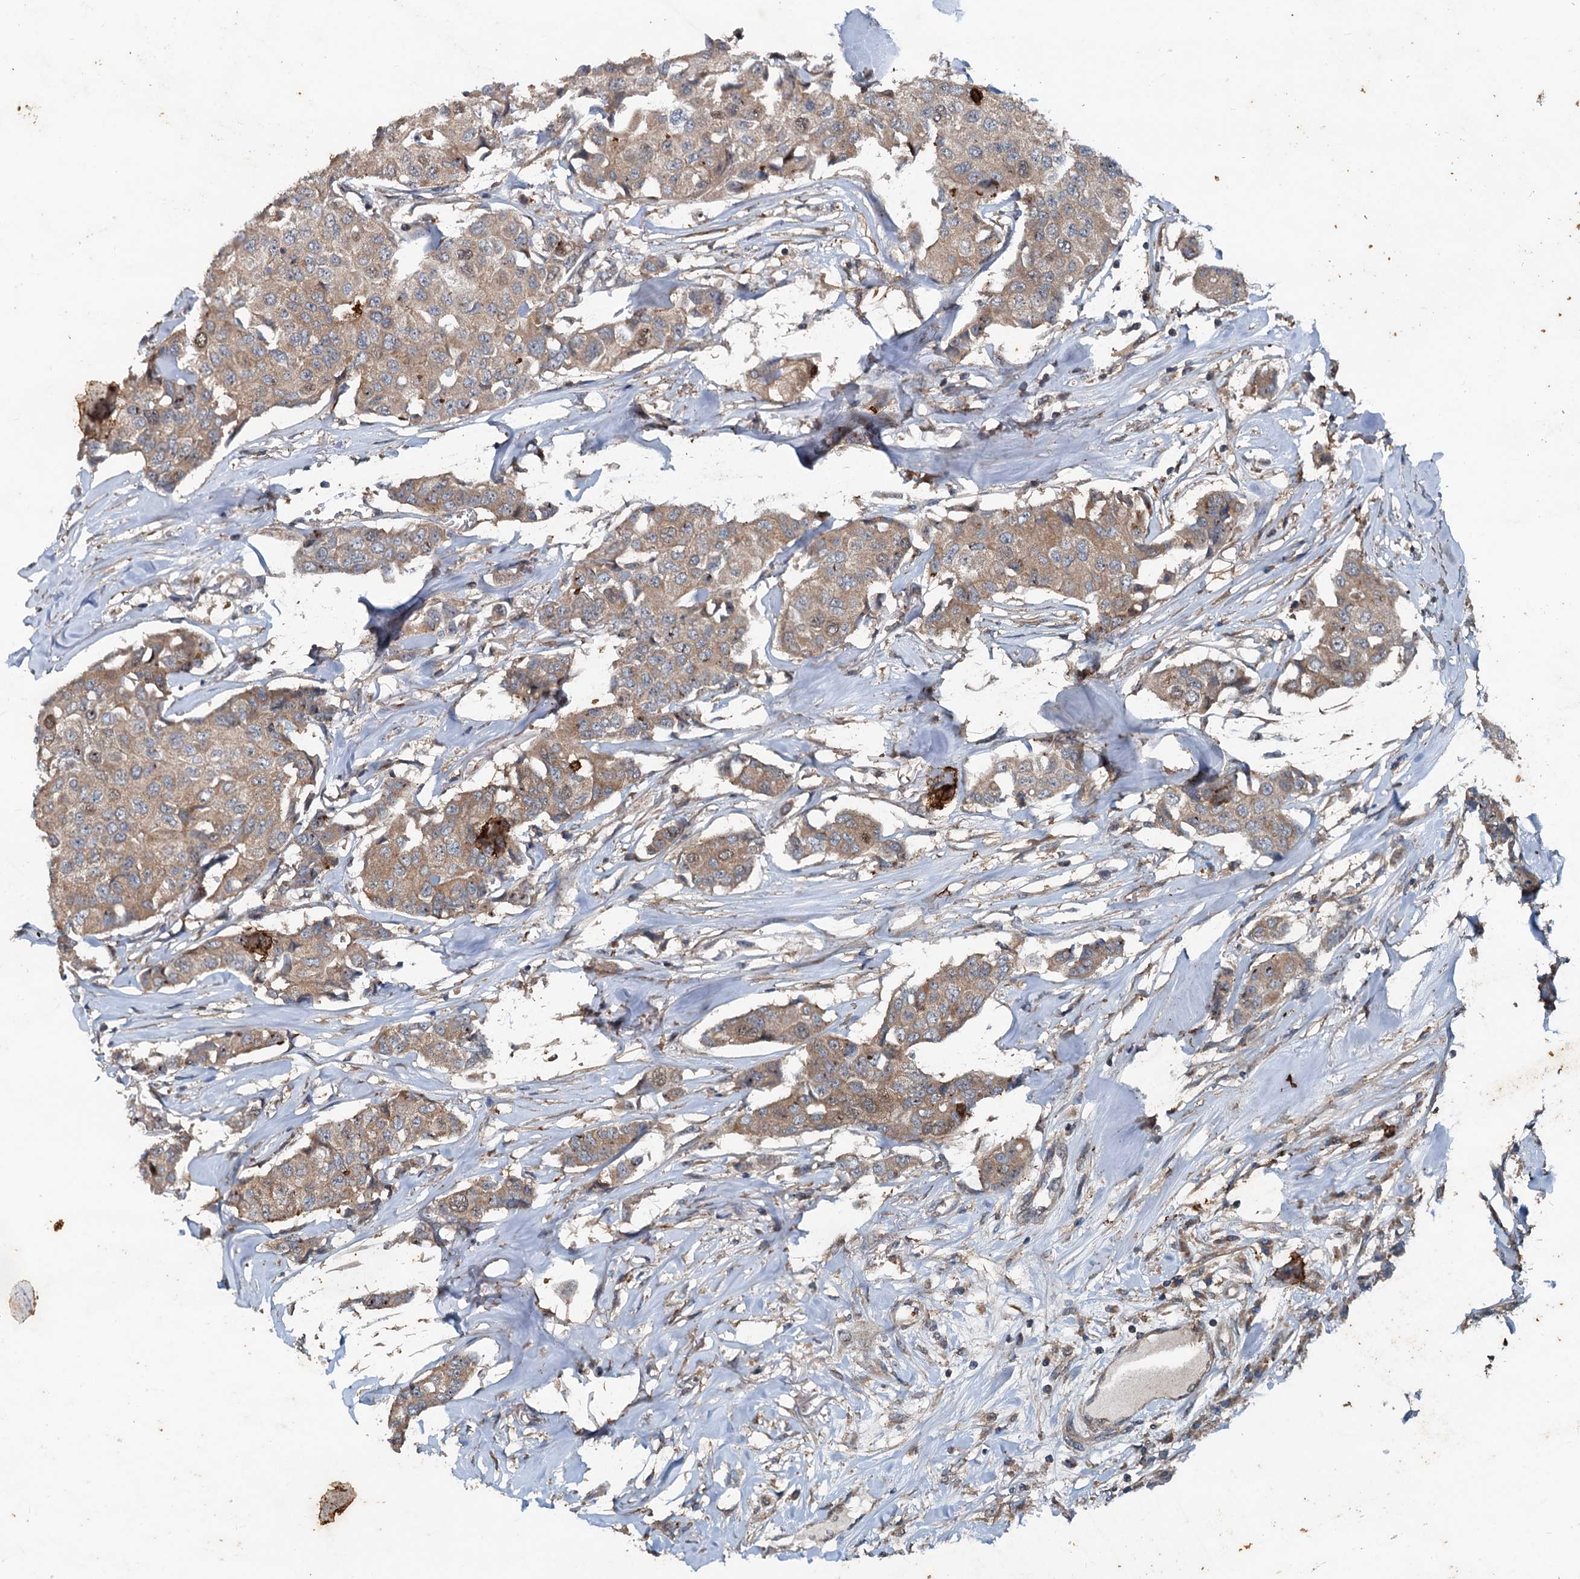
{"staining": {"intensity": "weak", "quantity": ">75%", "location": "cytoplasmic/membranous"}, "tissue": "breast cancer", "cell_type": "Tumor cells", "image_type": "cancer", "snomed": [{"axis": "morphology", "description": "Duct carcinoma"}, {"axis": "topography", "description": "Breast"}], "caption": "Weak cytoplasmic/membranous protein positivity is appreciated in about >75% of tumor cells in invasive ductal carcinoma (breast).", "gene": "TEDC1", "patient": {"sex": "female", "age": 80}}